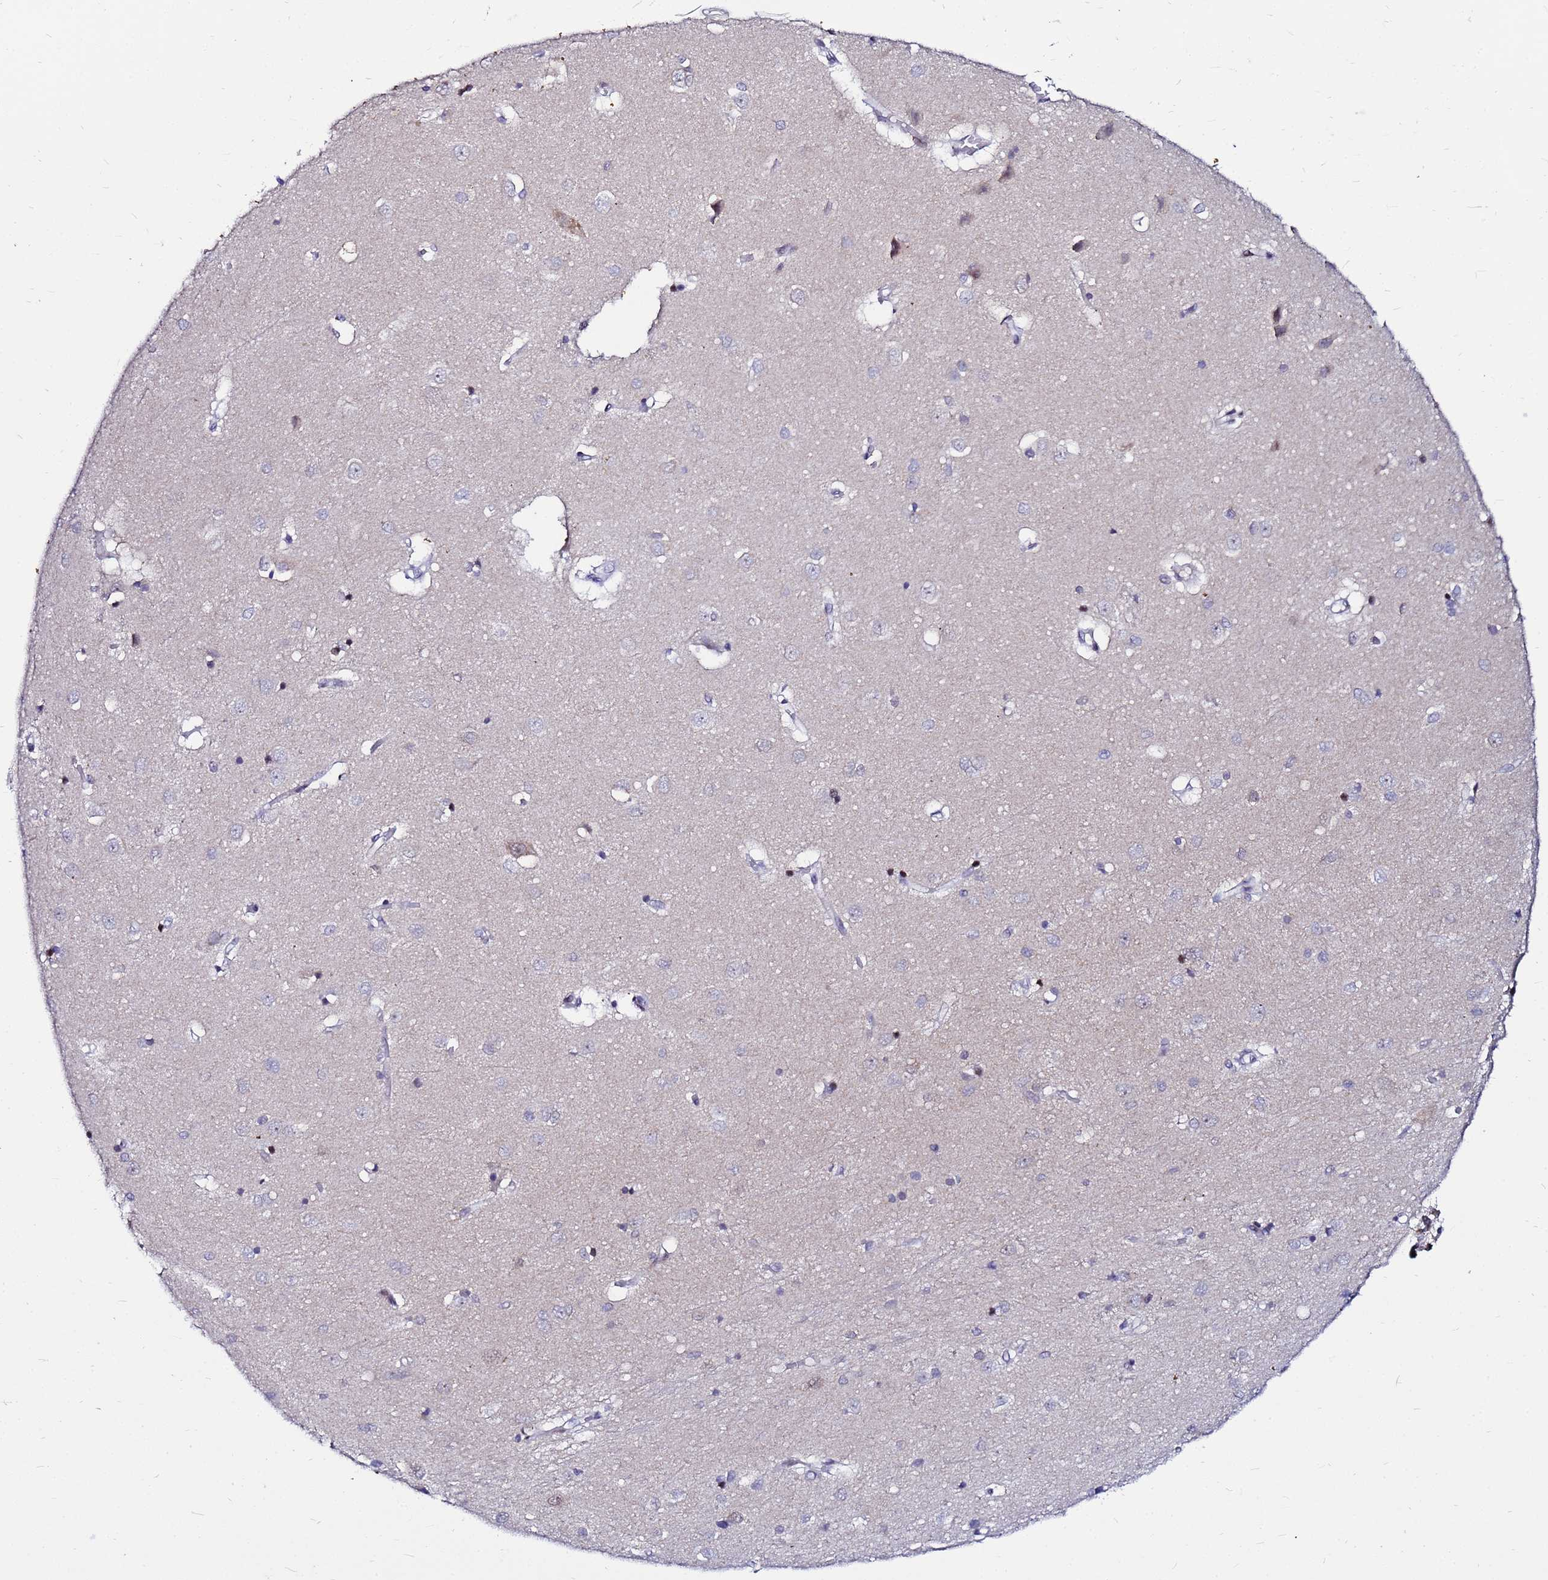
{"staining": {"intensity": "negative", "quantity": "none", "location": "none"}, "tissue": "caudate", "cell_type": "Glial cells", "image_type": "normal", "snomed": [{"axis": "morphology", "description": "Normal tissue, NOS"}, {"axis": "topography", "description": "Lateral ventricle wall"}], "caption": "This is an IHC micrograph of benign human caudate. There is no staining in glial cells.", "gene": "PPP1R14C", "patient": {"sex": "male", "age": 37}}